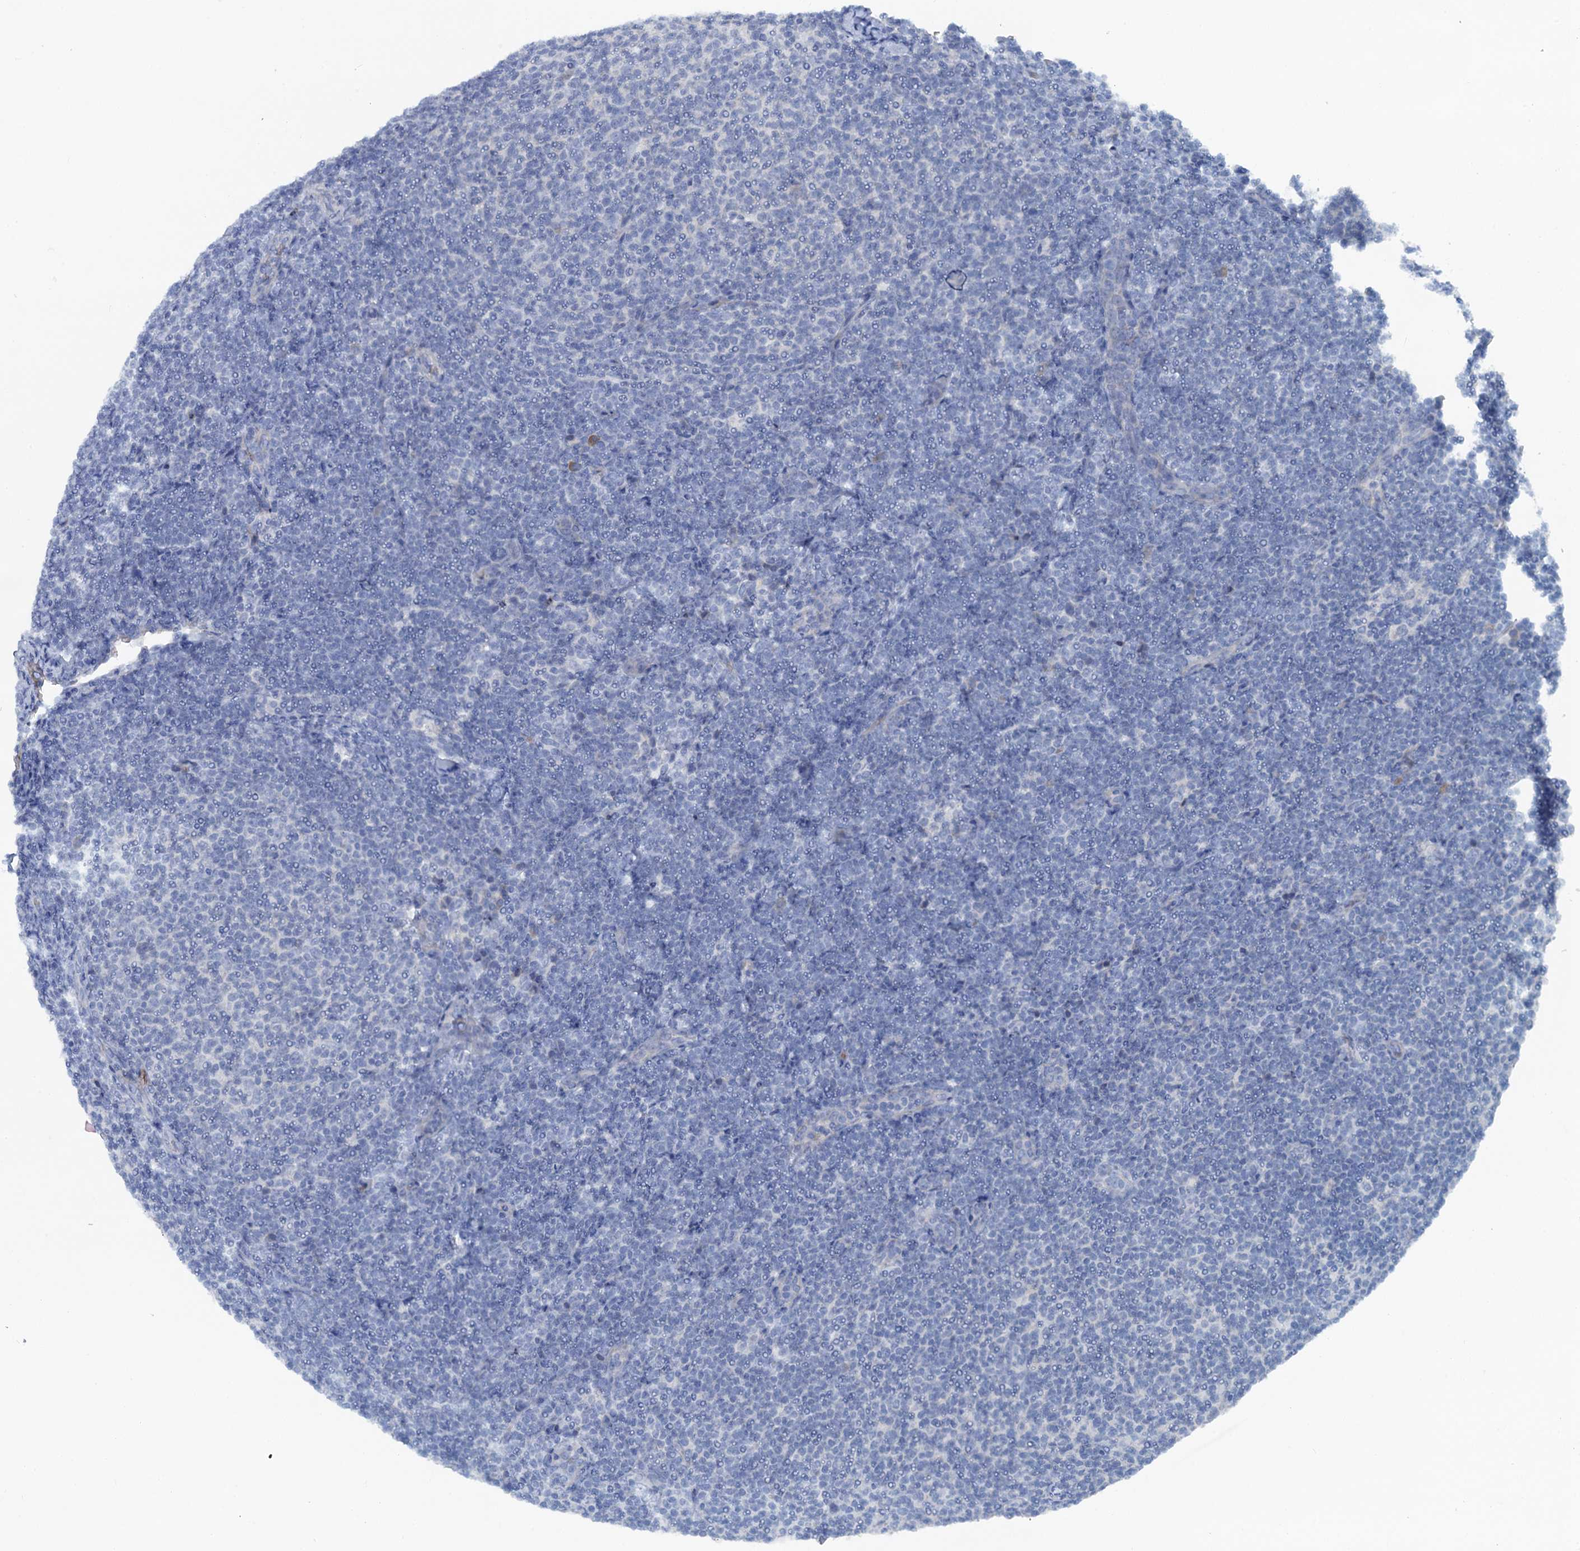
{"staining": {"intensity": "negative", "quantity": "none", "location": "none"}, "tissue": "lymphoma", "cell_type": "Tumor cells", "image_type": "cancer", "snomed": [{"axis": "morphology", "description": "Malignant lymphoma, non-Hodgkin's type, Low grade"}, {"axis": "topography", "description": "Lymph node"}], "caption": "Protein analysis of malignant lymphoma, non-Hodgkin's type (low-grade) reveals no significant positivity in tumor cells.", "gene": "MYADML2", "patient": {"sex": "male", "age": 66}}